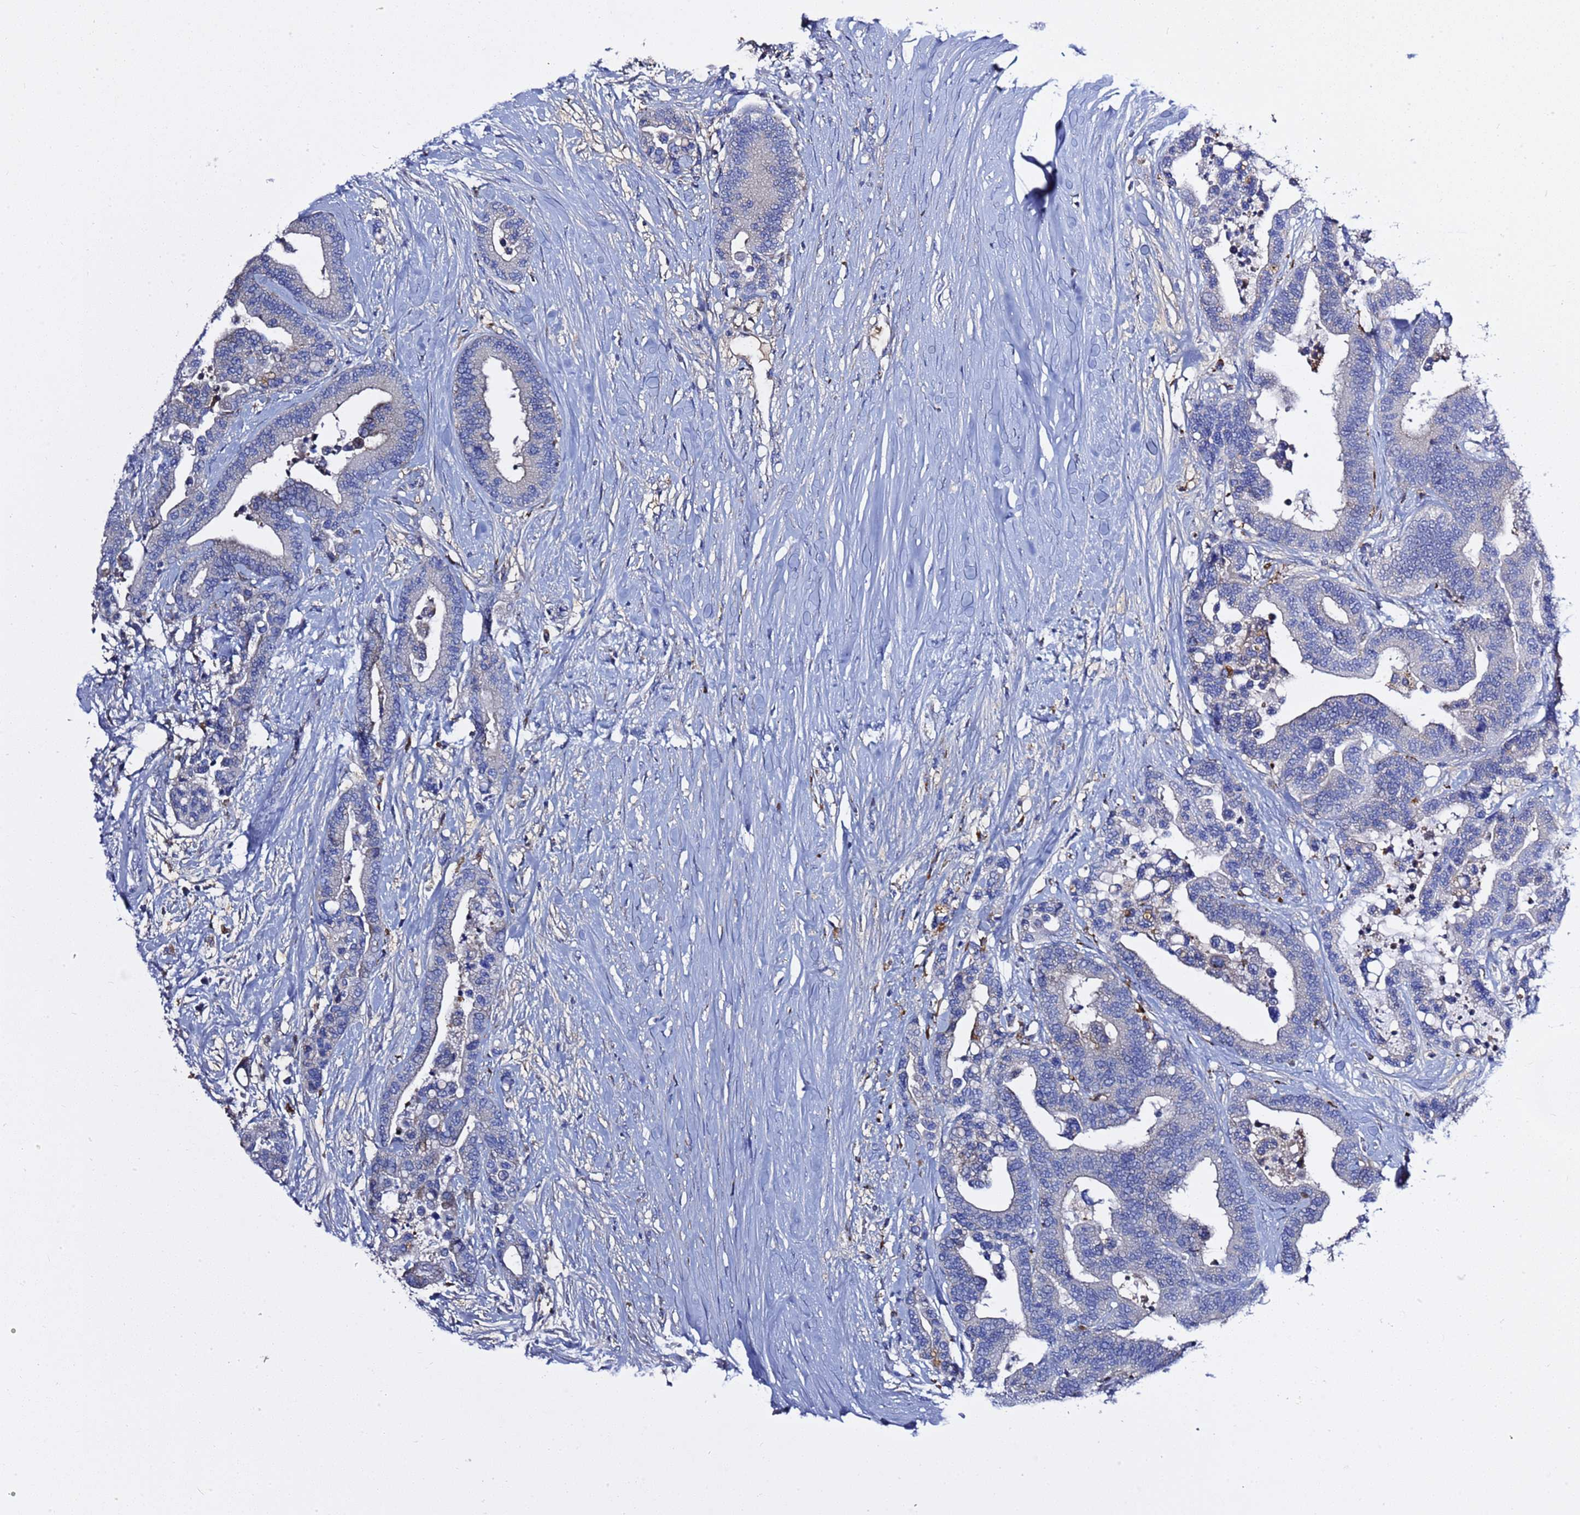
{"staining": {"intensity": "negative", "quantity": "none", "location": "none"}, "tissue": "colorectal cancer", "cell_type": "Tumor cells", "image_type": "cancer", "snomed": [{"axis": "morphology", "description": "Adenocarcinoma, NOS"}, {"axis": "topography", "description": "Colon"}], "caption": "Tumor cells show no significant protein positivity in colorectal adenocarcinoma. Brightfield microscopy of IHC stained with DAB (brown) and hematoxylin (blue), captured at high magnification.", "gene": "NAT2", "patient": {"sex": "male", "age": 82}}